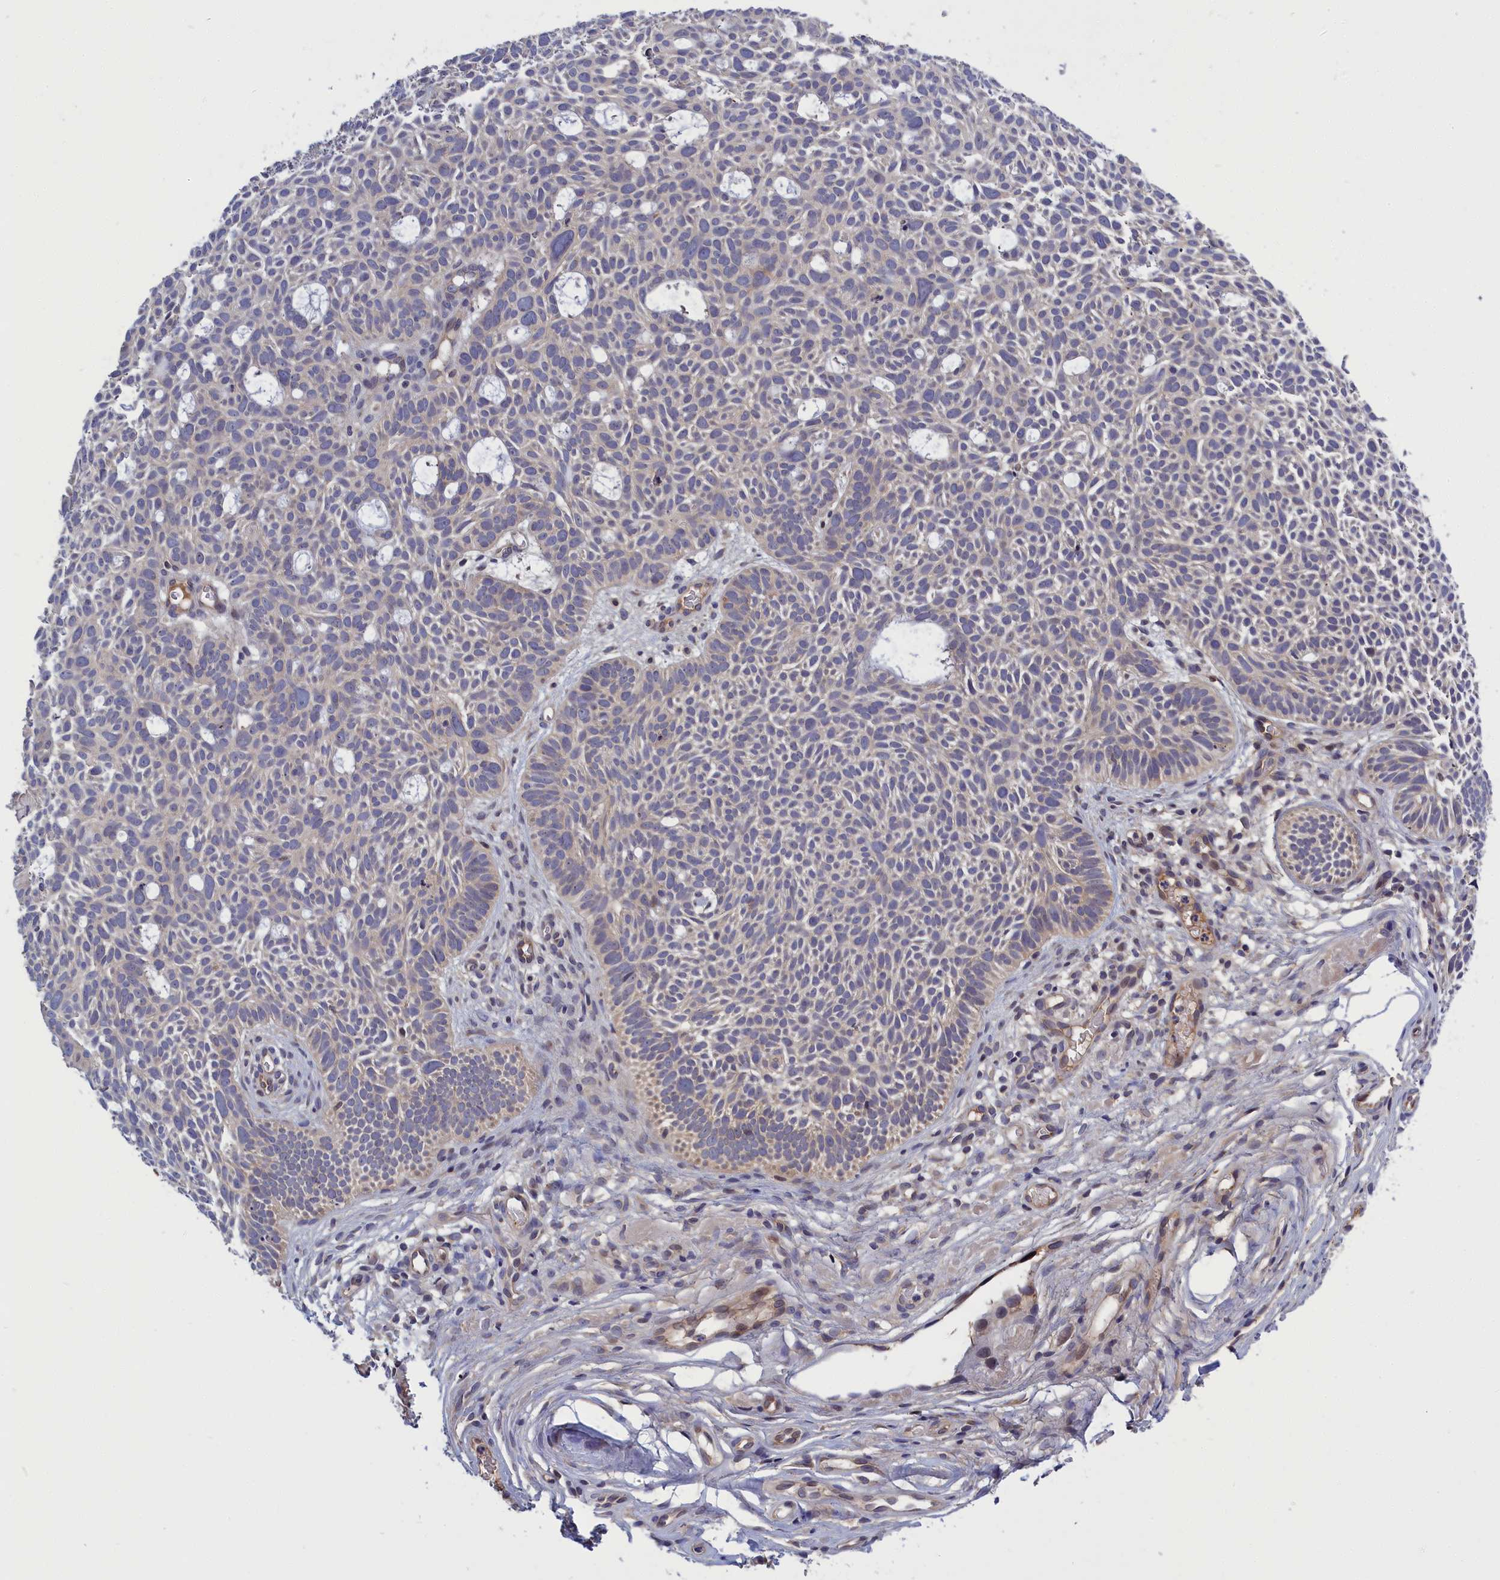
{"staining": {"intensity": "negative", "quantity": "none", "location": "none"}, "tissue": "skin cancer", "cell_type": "Tumor cells", "image_type": "cancer", "snomed": [{"axis": "morphology", "description": "Basal cell carcinoma"}, {"axis": "topography", "description": "Skin"}], "caption": "Image shows no significant protein expression in tumor cells of skin basal cell carcinoma.", "gene": "CRACD", "patient": {"sex": "male", "age": 69}}